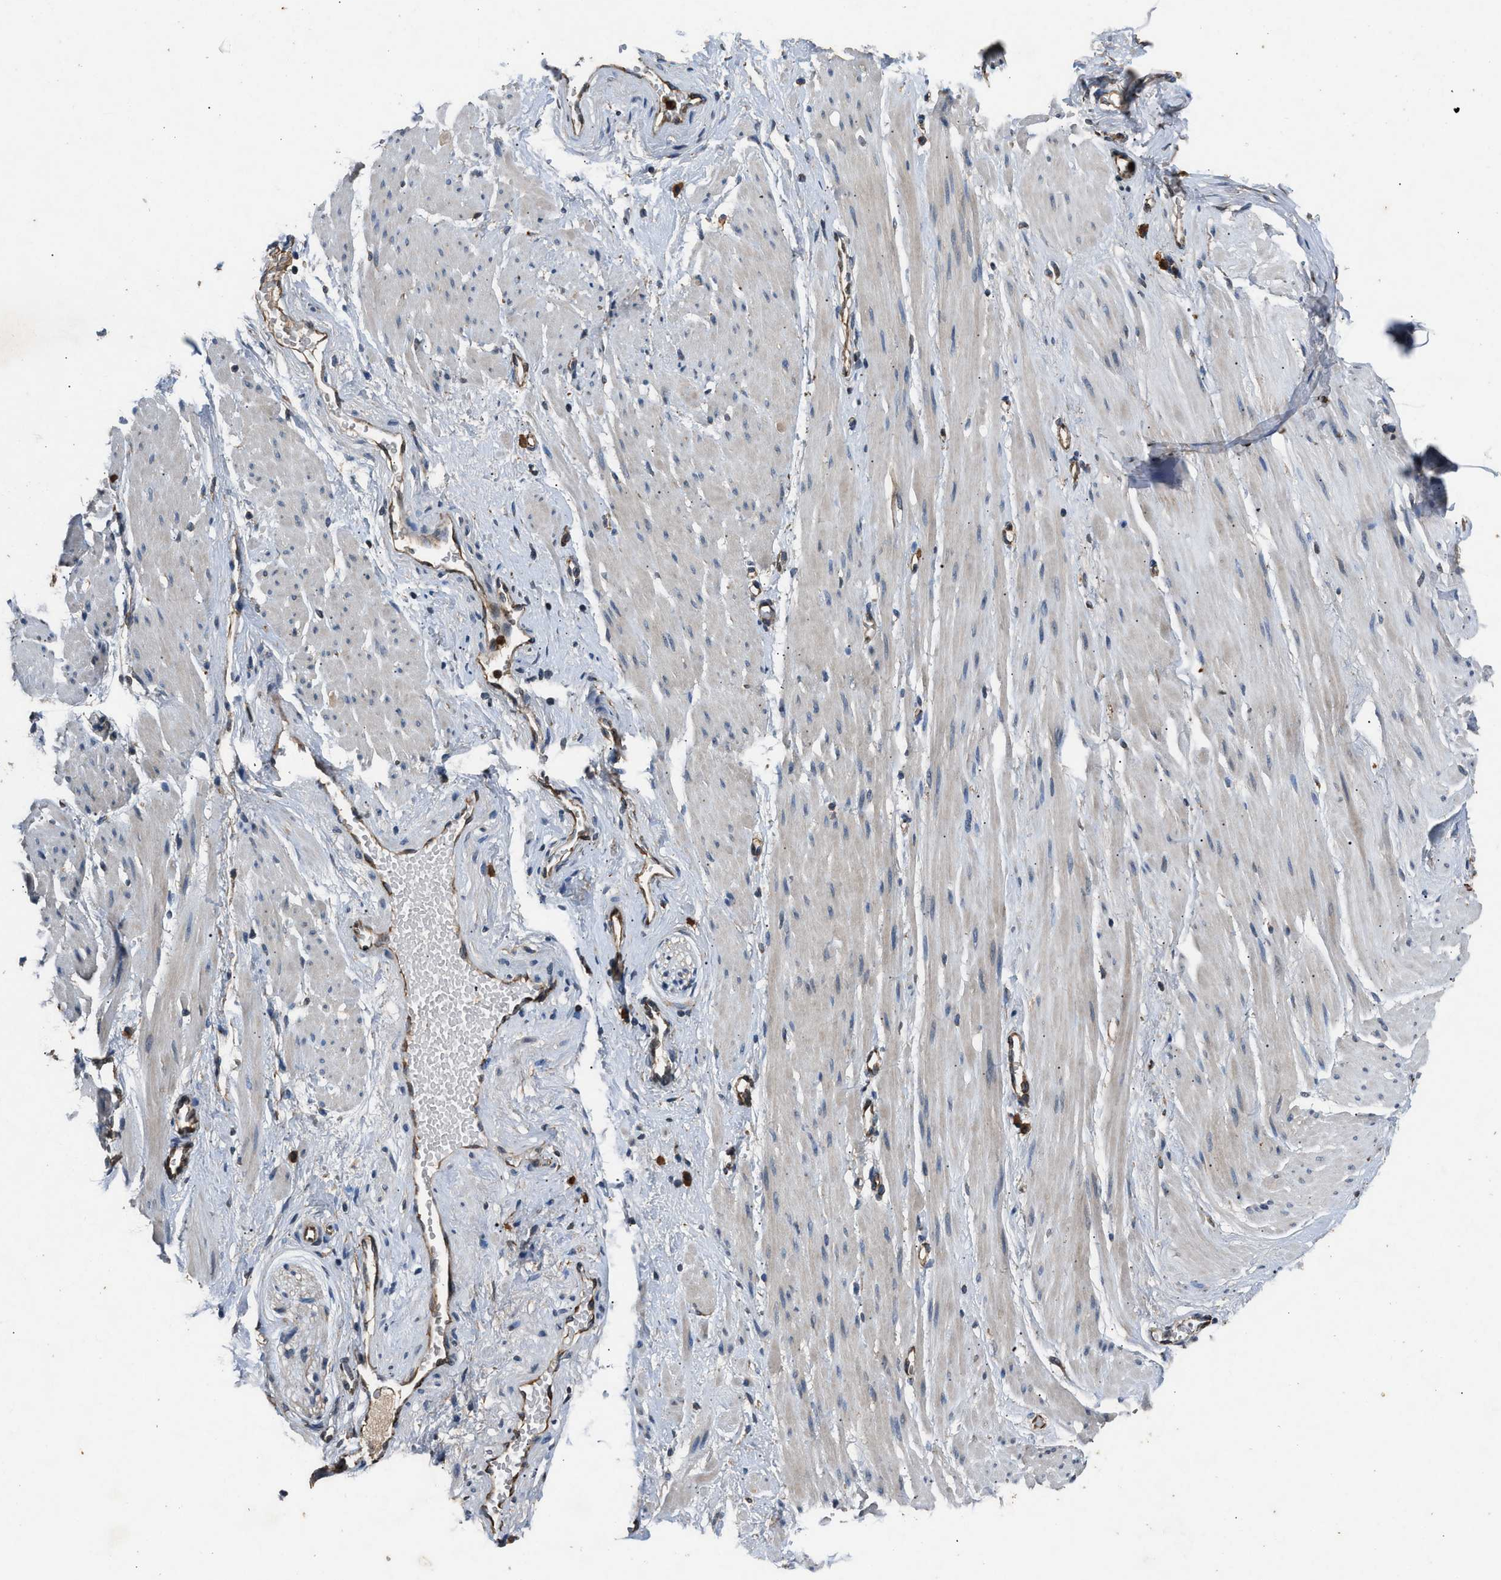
{"staining": {"intensity": "negative", "quantity": "none", "location": "none"}, "tissue": "adipose tissue", "cell_type": "Adipocytes", "image_type": "normal", "snomed": [{"axis": "morphology", "description": "Normal tissue, NOS"}, {"axis": "topography", "description": "Soft tissue"}, {"axis": "topography", "description": "Vascular tissue"}], "caption": "The micrograph reveals no significant positivity in adipocytes of adipose tissue. The staining is performed using DAB (3,3'-diaminobenzidine) brown chromogen with nuclei counter-stained in using hematoxylin.", "gene": "PPID", "patient": {"sex": "female", "age": 35}}